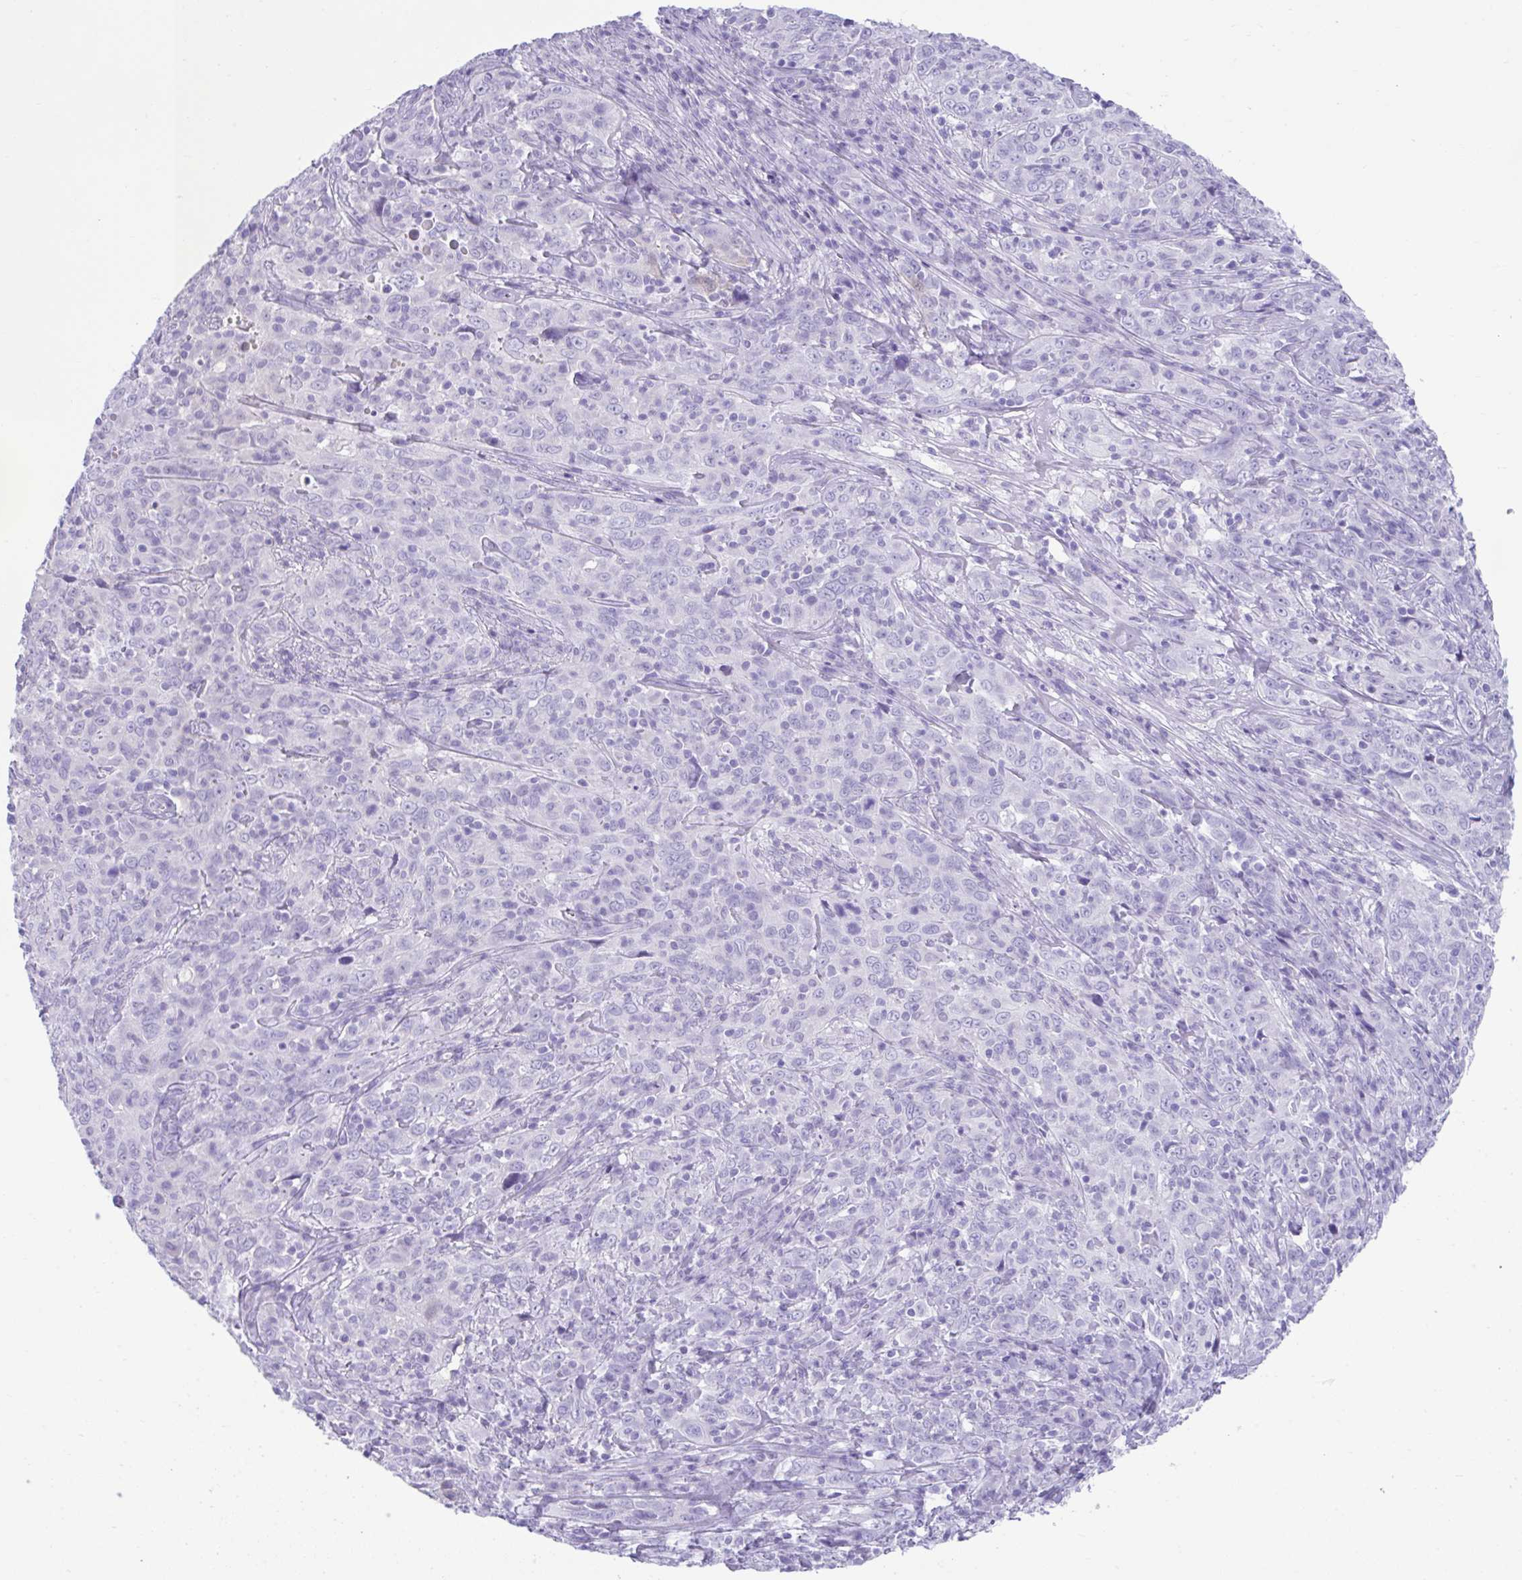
{"staining": {"intensity": "negative", "quantity": "none", "location": "none"}, "tissue": "cervical cancer", "cell_type": "Tumor cells", "image_type": "cancer", "snomed": [{"axis": "morphology", "description": "Squamous cell carcinoma, NOS"}, {"axis": "topography", "description": "Cervix"}], "caption": "Immunohistochemistry (IHC) of human cervical cancer (squamous cell carcinoma) exhibits no staining in tumor cells.", "gene": "PSCA", "patient": {"sex": "female", "age": 46}}